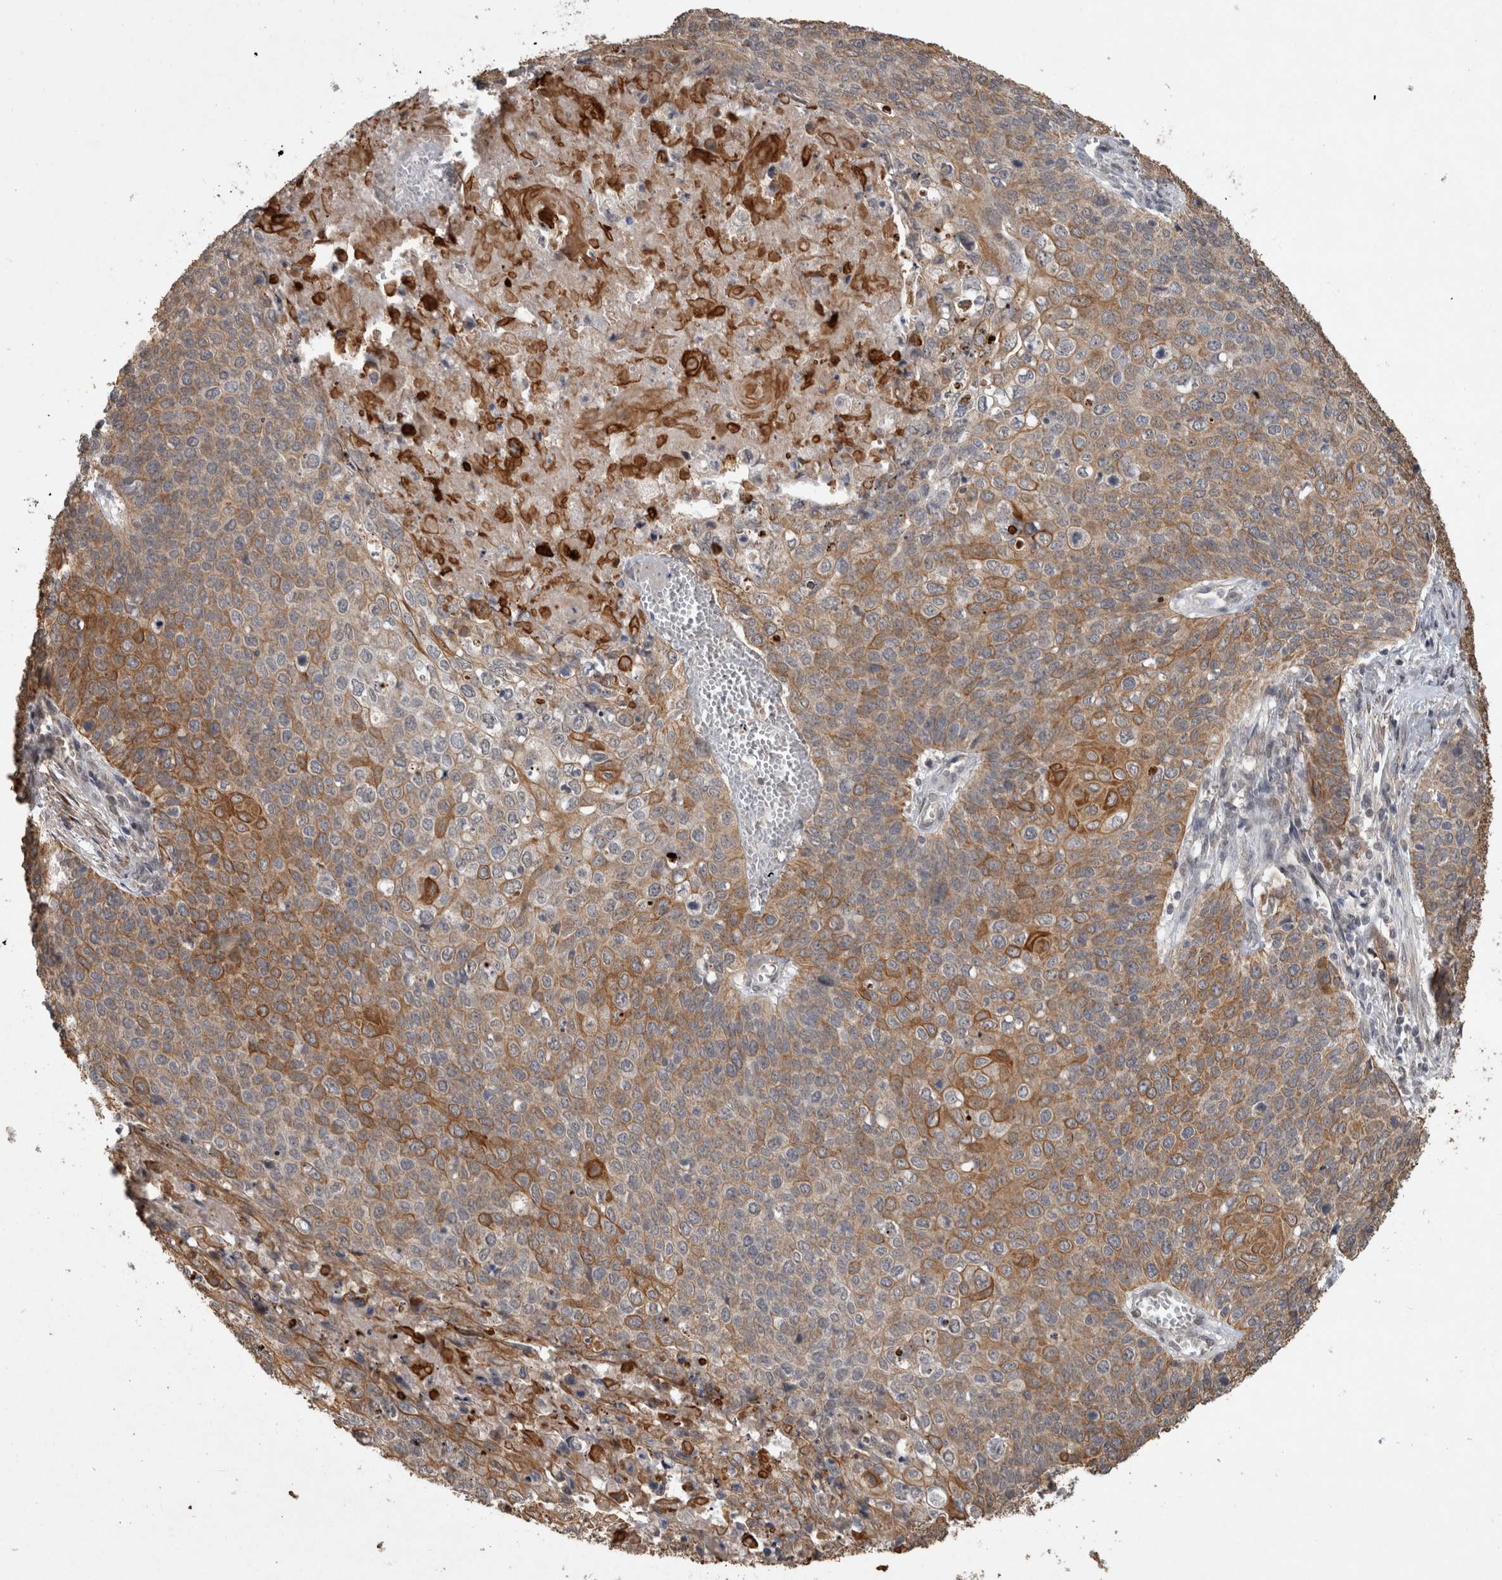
{"staining": {"intensity": "moderate", "quantity": ">75%", "location": "cytoplasmic/membranous"}, "tissue": "cervical cancer", "cell_type": "Tumor cells", "image_type": "cancer", "snomed": [{"axis": "morphology", "description": "Squamous cell carcinoma, NOS"}, {"axis": "topography", "description": "Cervix"}], "caption": "Cervical cancer was stained to show a protein in brown. There is medium levels of moderate cytoplasmic/membranous staining in about >75% of tumor cells.", "gene": "RHPN1", "patient": {"sex": "female", "age": 39}}